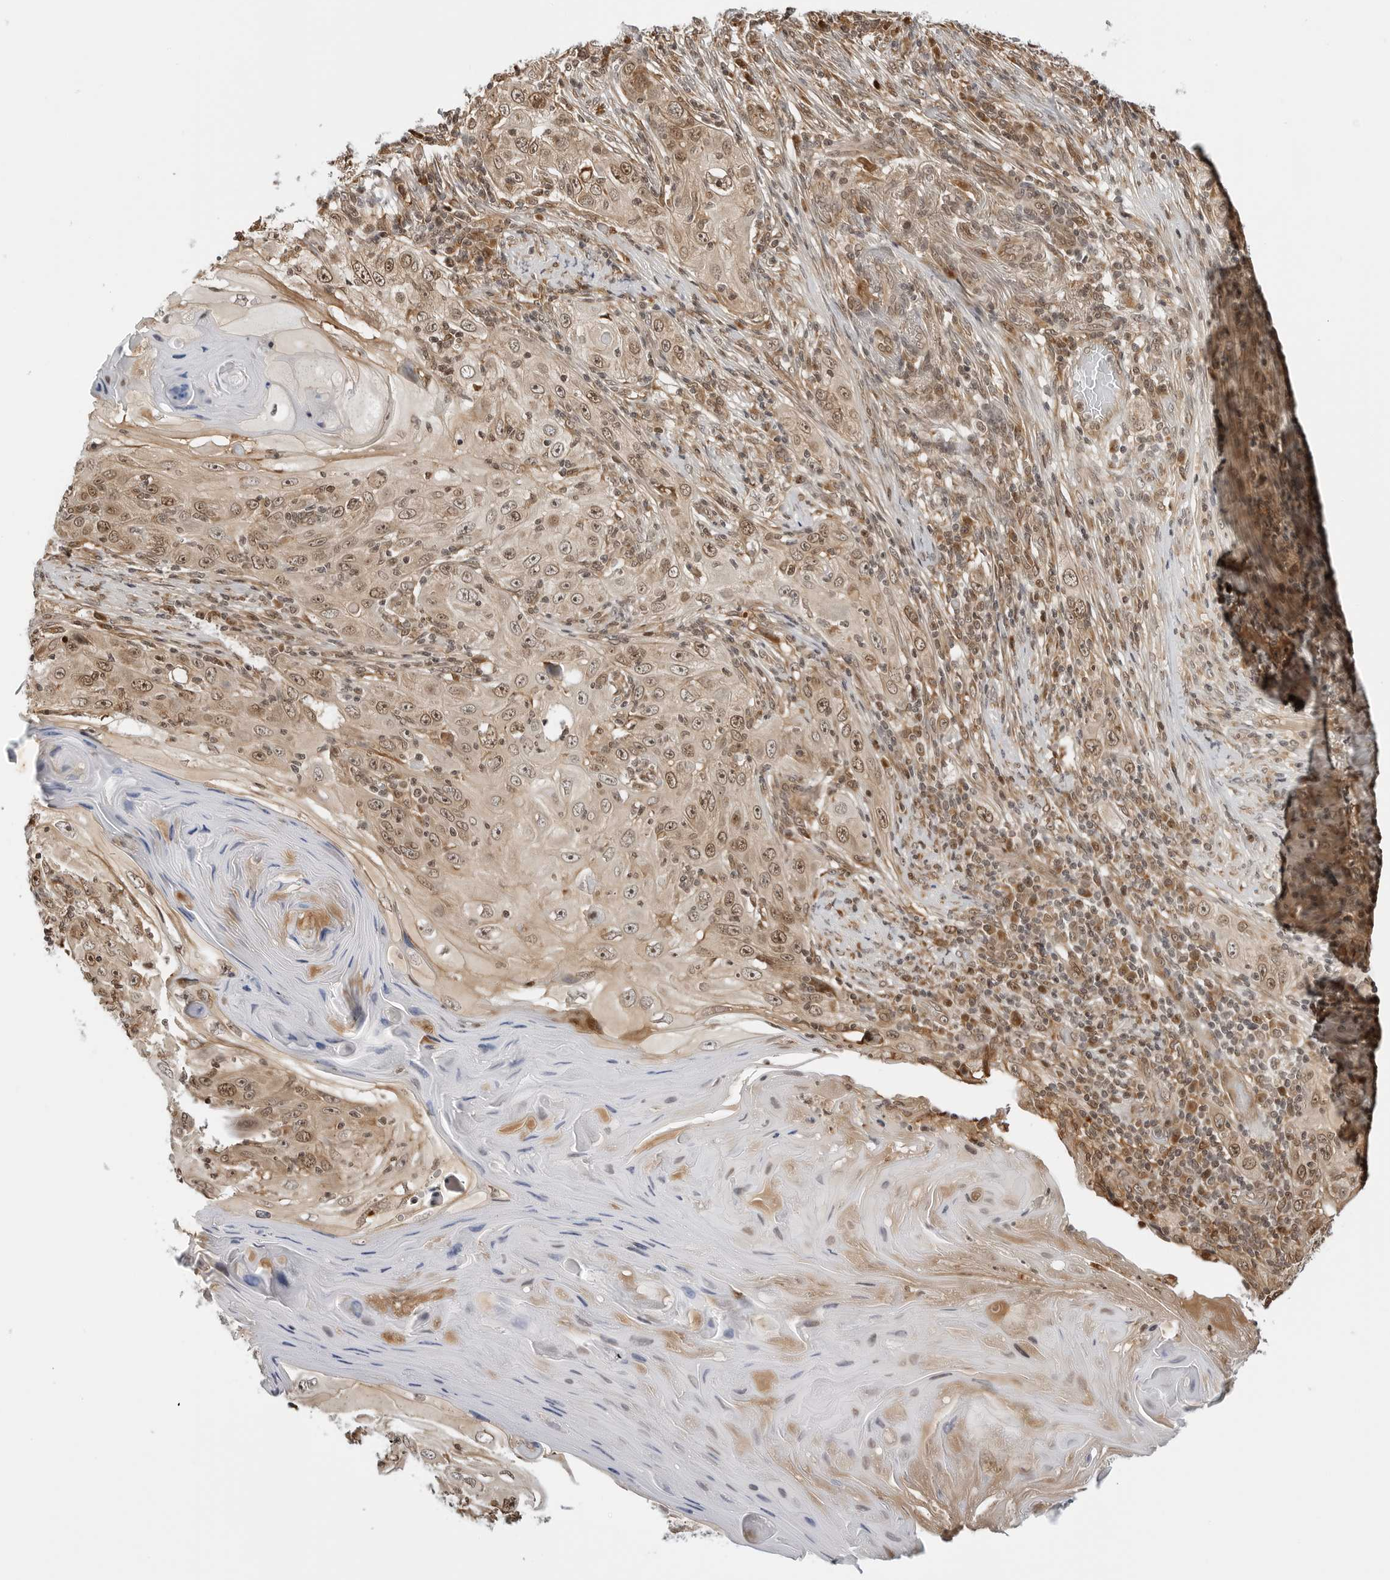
{"staining": {"intensity": "moderate", "quantity": ">75%", "location": "cytoplasmic/membranous,nuclear"}, "tissue": "skin cancer", "cell_type": "Tumor cells", "image_type": "cancer", "snomed": [{"axis": "morphology", "description": "Squamous cell carcinoma, NOS"}, {"axis": "topography", "description": "Skin"}], "caption": "Squamous cell carcinoma (skin) stained for a protein demonstrates moderate cytoplasmic/membranous and nuclear positivity in tumor cells.", "gene": "TIPRL", "patient": {"sex": "female", "age": 88}}